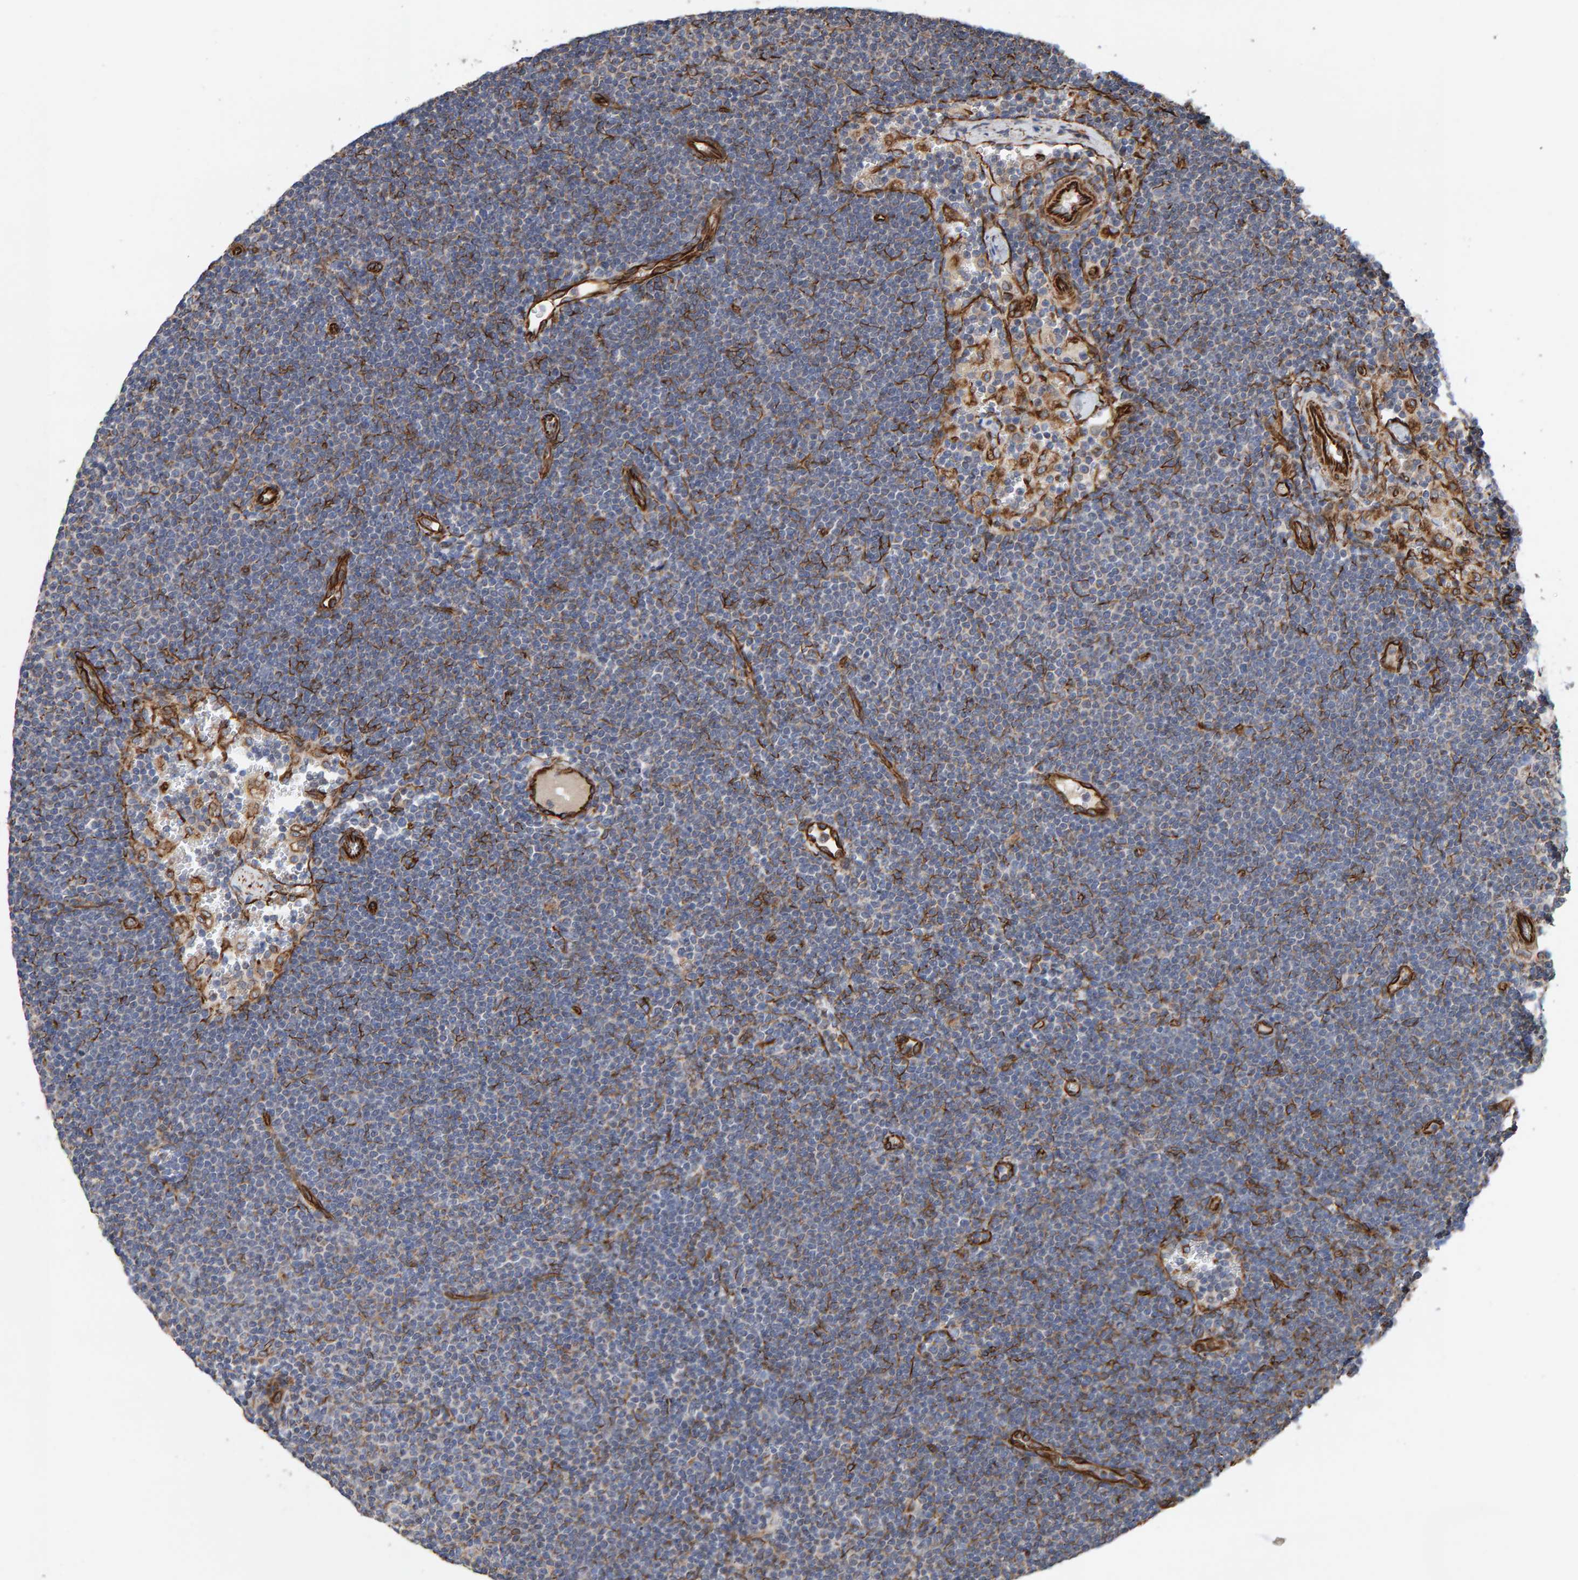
{"staining": {"intensity": "negative", "quantity": "none", "location": "none"}, "tissue": "lymphoma", "cell_type": "Tumor cells", "image_type": "cancer", "snomed": [{"axis": "morphology", "description": "Malignant lymphoma, non-Hodgkin's type, Low grade"}, {"axis": "topography", "description": "Lymph node"}], "caption": "Immunohistochemistry (IHC) micrograph of neoplastic tissue: human malignant lymphoma, non-Hodgkin's type (low-grade) stained with DAB demonstrates no significant protein staining in tumor cells.", "gene": "ZNF347", "patient": {"sex": "female", "age": 53}}